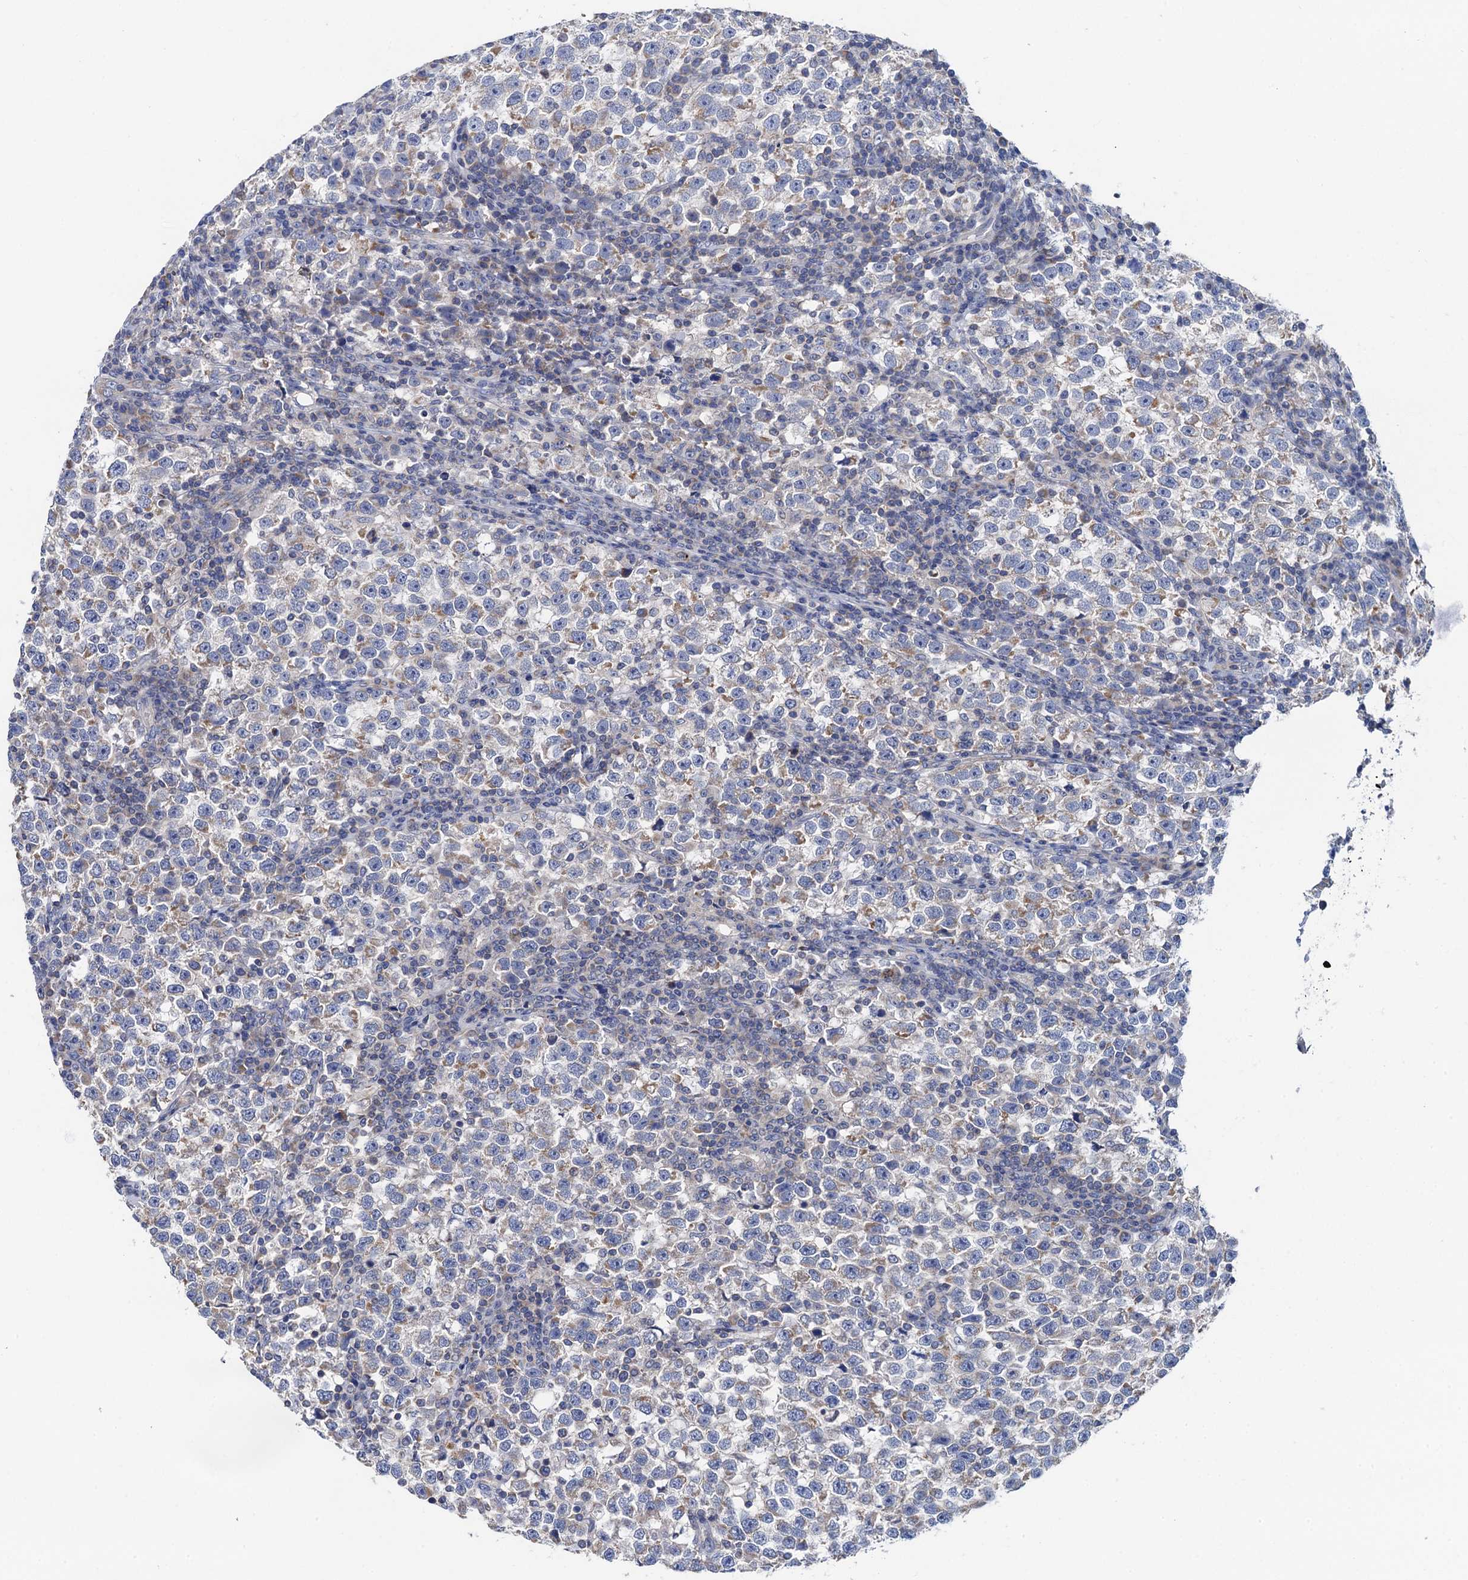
{"staining": {"intensity": "weak", "quantity": "<25%", "location": "cytoplasmic/membranous"}, "tissue": "testis cancer", "cell_type": "Tumor cells", "image_type": "cancer", "snomed": [{"axis": "morphology", "description": "Normal tissue, NOS"}, {"axis": "morphology", "description": "Seminoma, NOS"}, {"axis": "topography", "description": "Testis"}], "caption": "Image shows no significant protein positivity in tumor cells of testis cancer.", "gene": "MRPL48", "patient": {"sex": "male", "age": 43}}